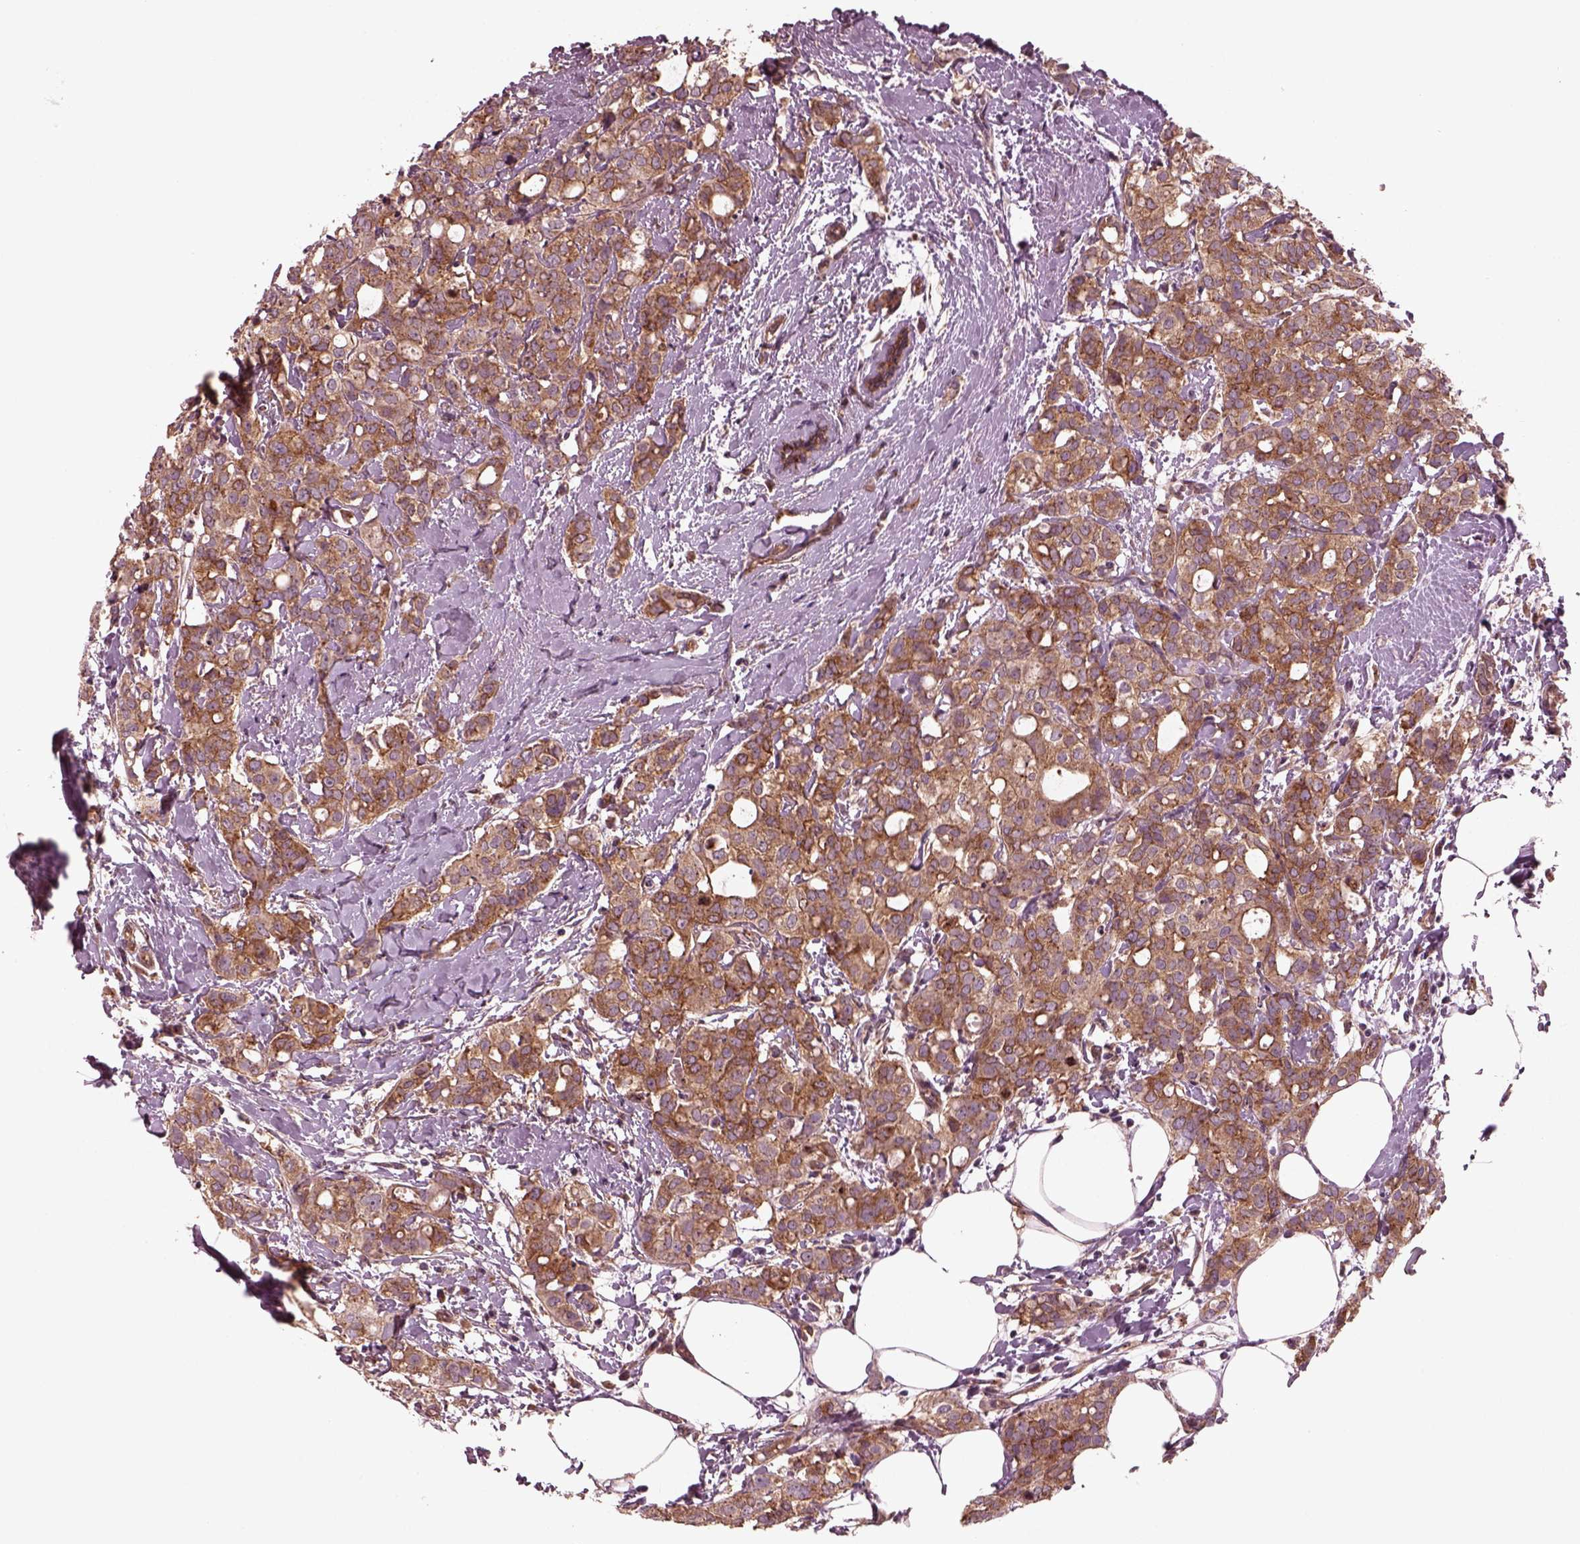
{"staining": {"intensity": "moderate", "quantity": ">75%", "location": "cytoplasmic/membranous"}, "tissue": "breast cancer", "cell_type": "Tumor cells", "image_type": "cancer", "snomed": [{"axis": "morphology", "description": "Duct carcinoma"}, {"axis": "topography", "description": "Breast"}], "caption": "About >75% of tumor cells in breast cancer (invasive ductal carcinoma) demonstrate moderate cytoplasmic/membranous protein positivity as visualized by brown immunohistochemical staining.", "gene": "TUBG1", "patient": {"sex": "female", "age": 40}}